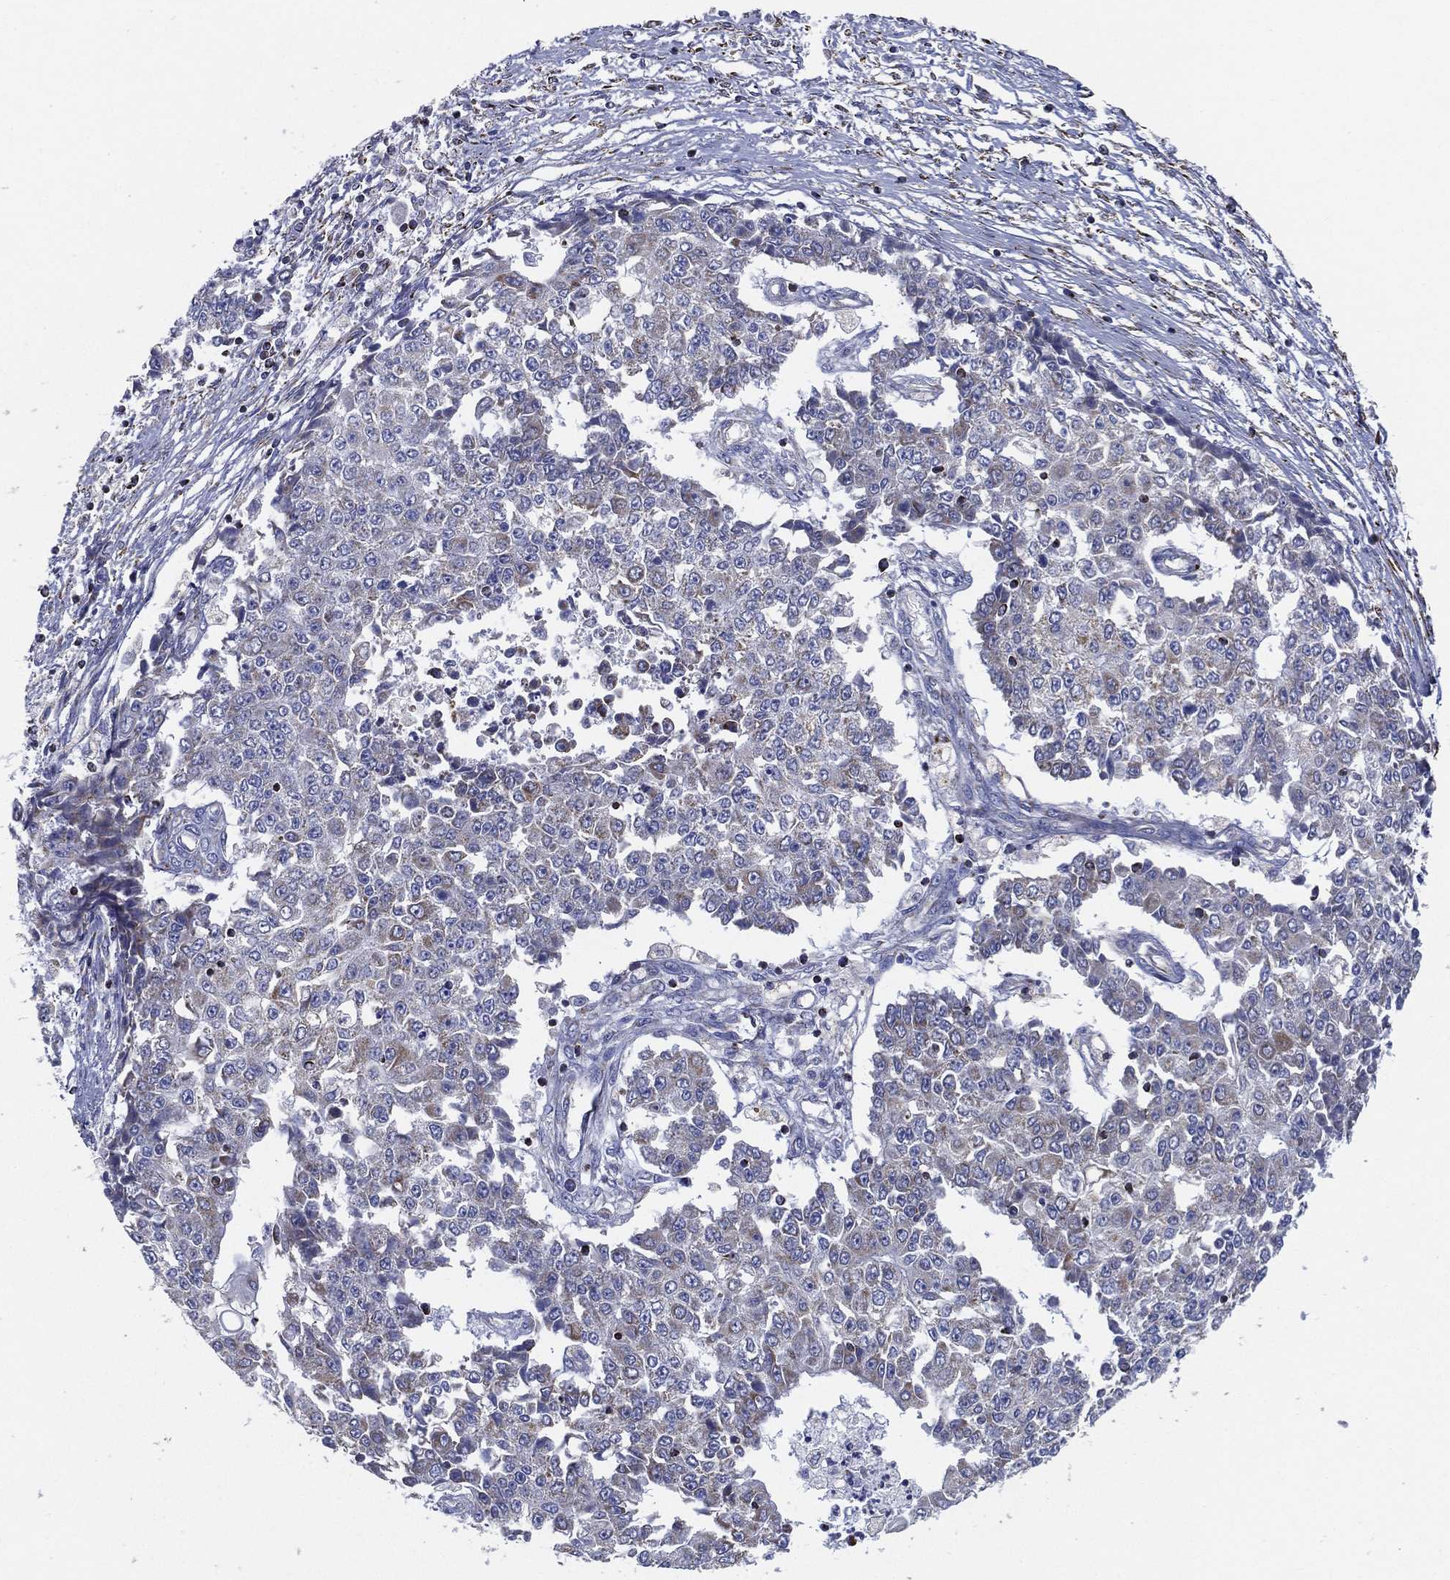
{"staining": {"intensity": "weak", "quantity": "<25%", "location": "cytoplasmic/membranous"}, "tissue": "ovarian cancer", "cell_type": "Tumor cells", "image_type": "cancer", "snomed": [{"axis": "morphology", "description": "Carcinoma, endometroid"}, {"axis": "topography", "description": "Ovary"}], "caption": "Histopathology image shows no significant protein staining in tumor cells of ovarian cancer (endometroid carcinoma). (Brightfield microscopy of DAB immunohistochemistry (IHC) at high magnification).", "gene": "SFXN1", "patient": {"sex": "female", "age": 42}}